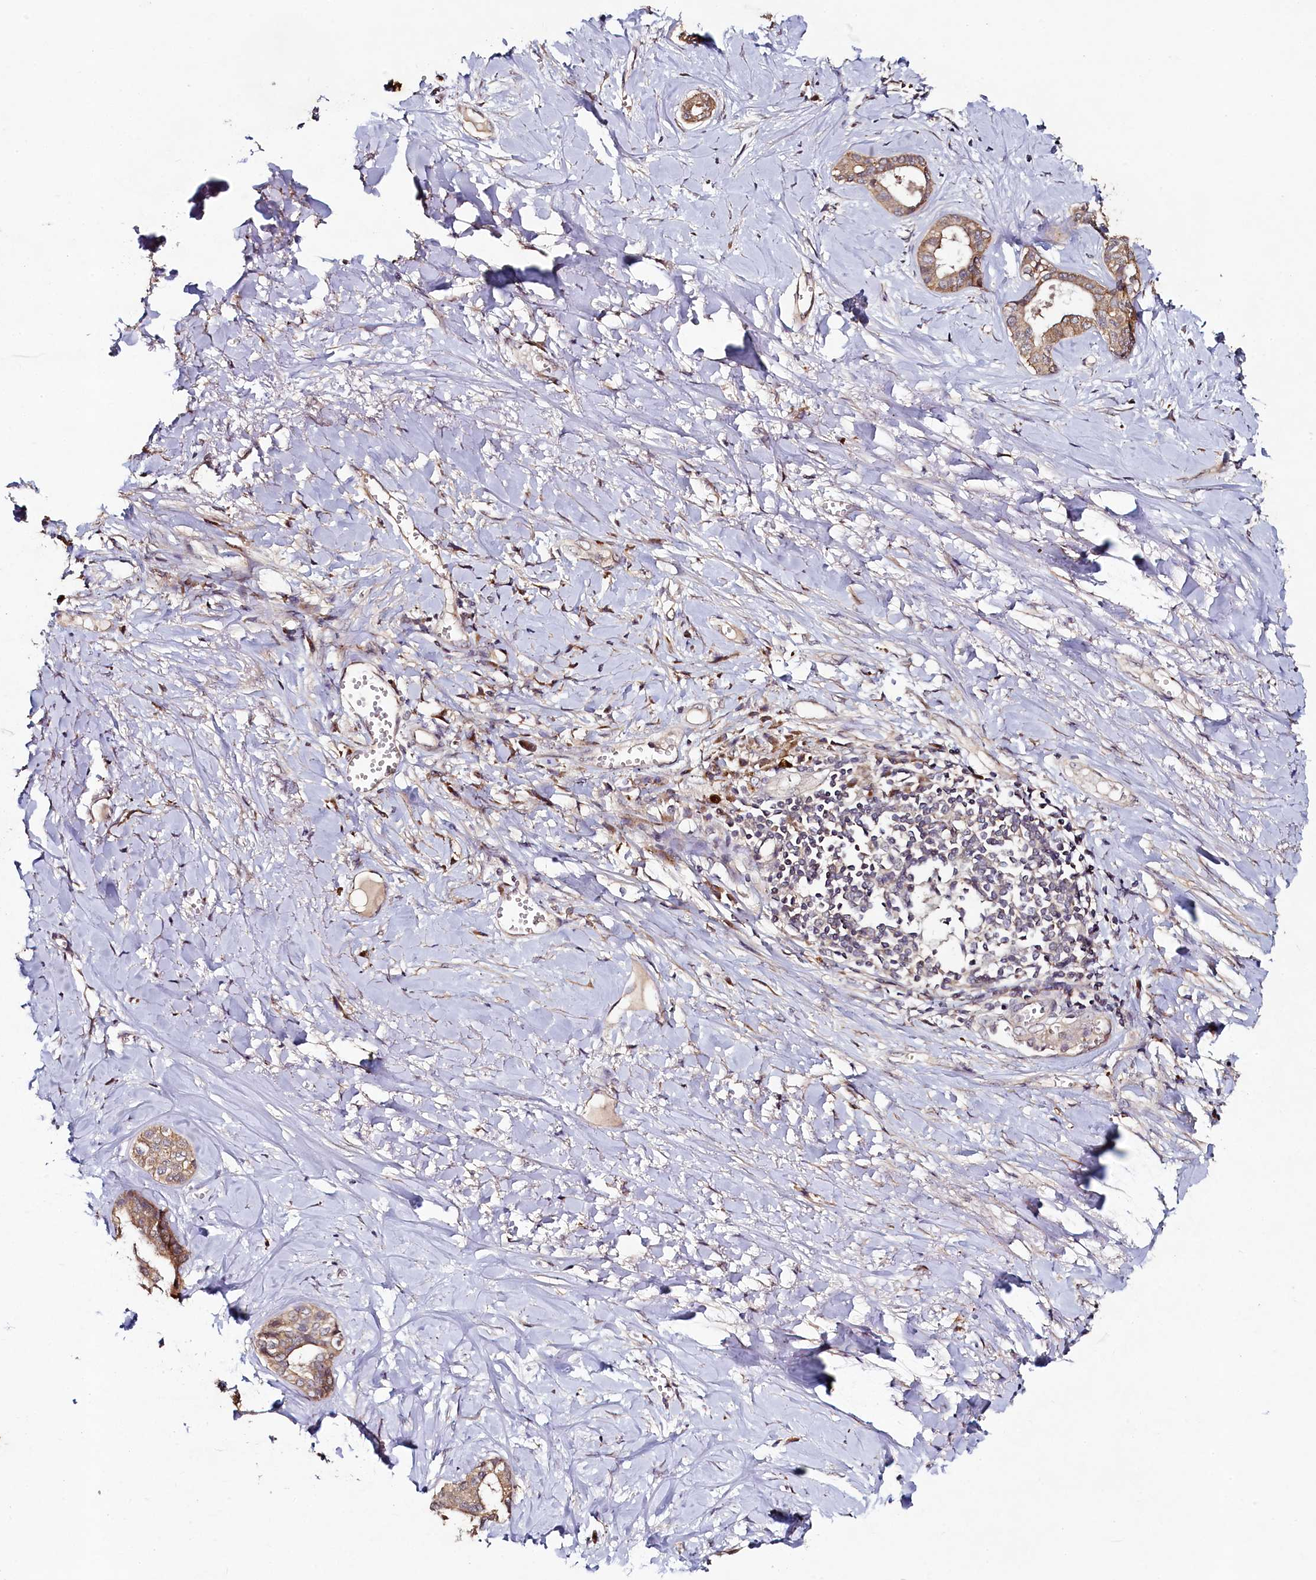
{"staining": {"intensity": "moderate", "quantity": ">75%", "location": "cytoplasmic/membranous"}, "tissue": "liver cancer", "cell_type": "Tumor cells", "image_type": "cancer", "snomed": [{"axis": "morphology", "description": "Cholangiocarcinoma"}, {"axis": "topography", "description": "Liver"}], "caption": "This is a photomicrograph of IHC staining of cholangiocarcinoma (liver), which shows moderate staining in the cytoplasmic/membranous of tumor cells.", "gene": "SEC24C", "patient": {"sex": "female", "age": 77}}